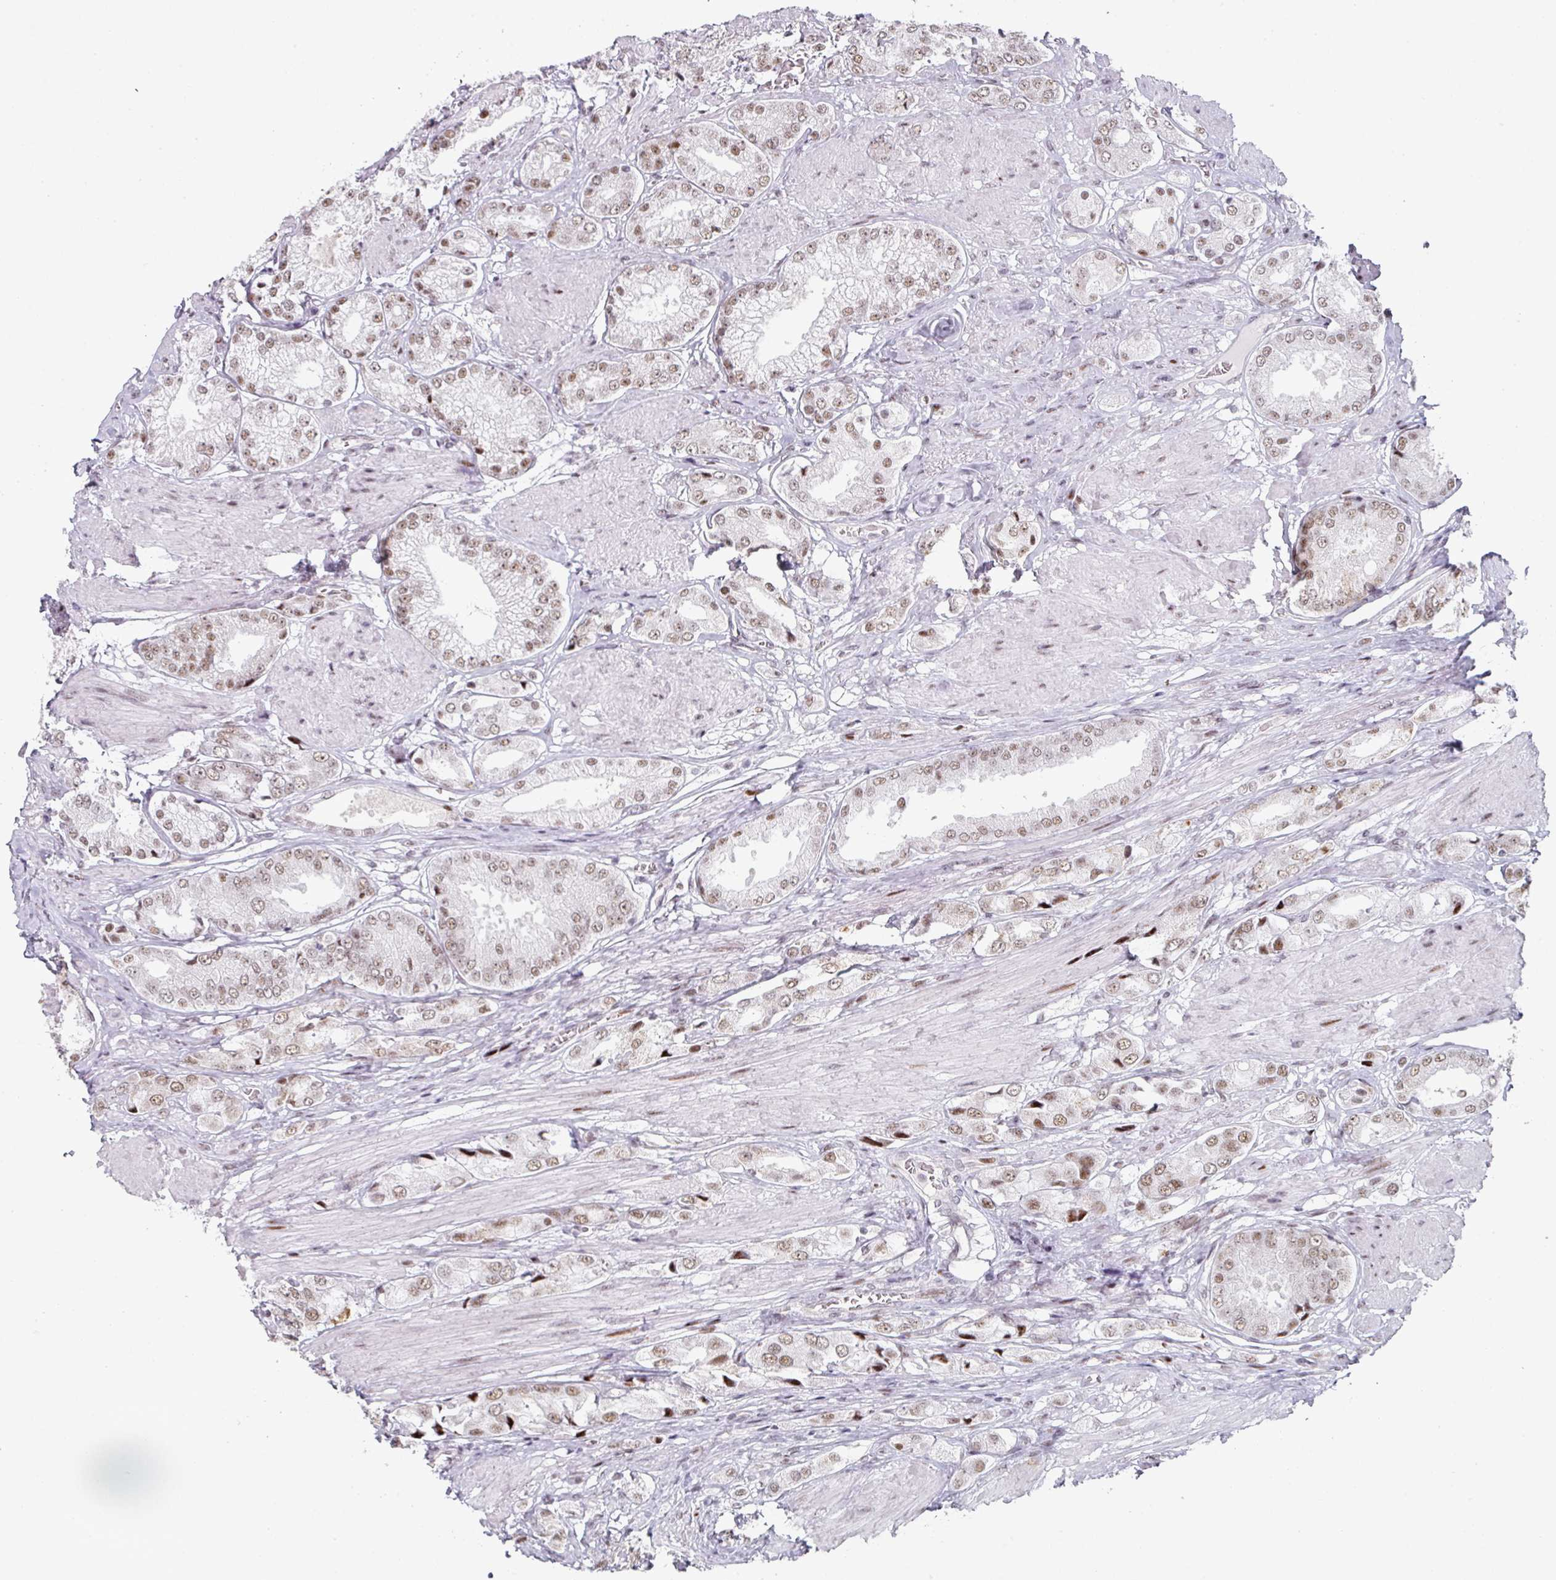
{"staining": {"intensity": "moderate", "quantity": ">75%", "location": "nuclear"}, "tissue": "prostate cancer", "cell_type": "Tumor cells", "image_type": "cancer", "snomed": [{"axis": "morphology", "description": "Adenocarcinoma, High grade"}, {"axis": "topography", "description": "Prostate and seminal vesicle, NOS"}], "caption": "Moderate nuclear positivity is identified in approximately >75% of tumor cells in high-grade adenocarcinoma (prostate).", "gene": "SF3B5", "patient": {"sex": "male", "age": 64}}